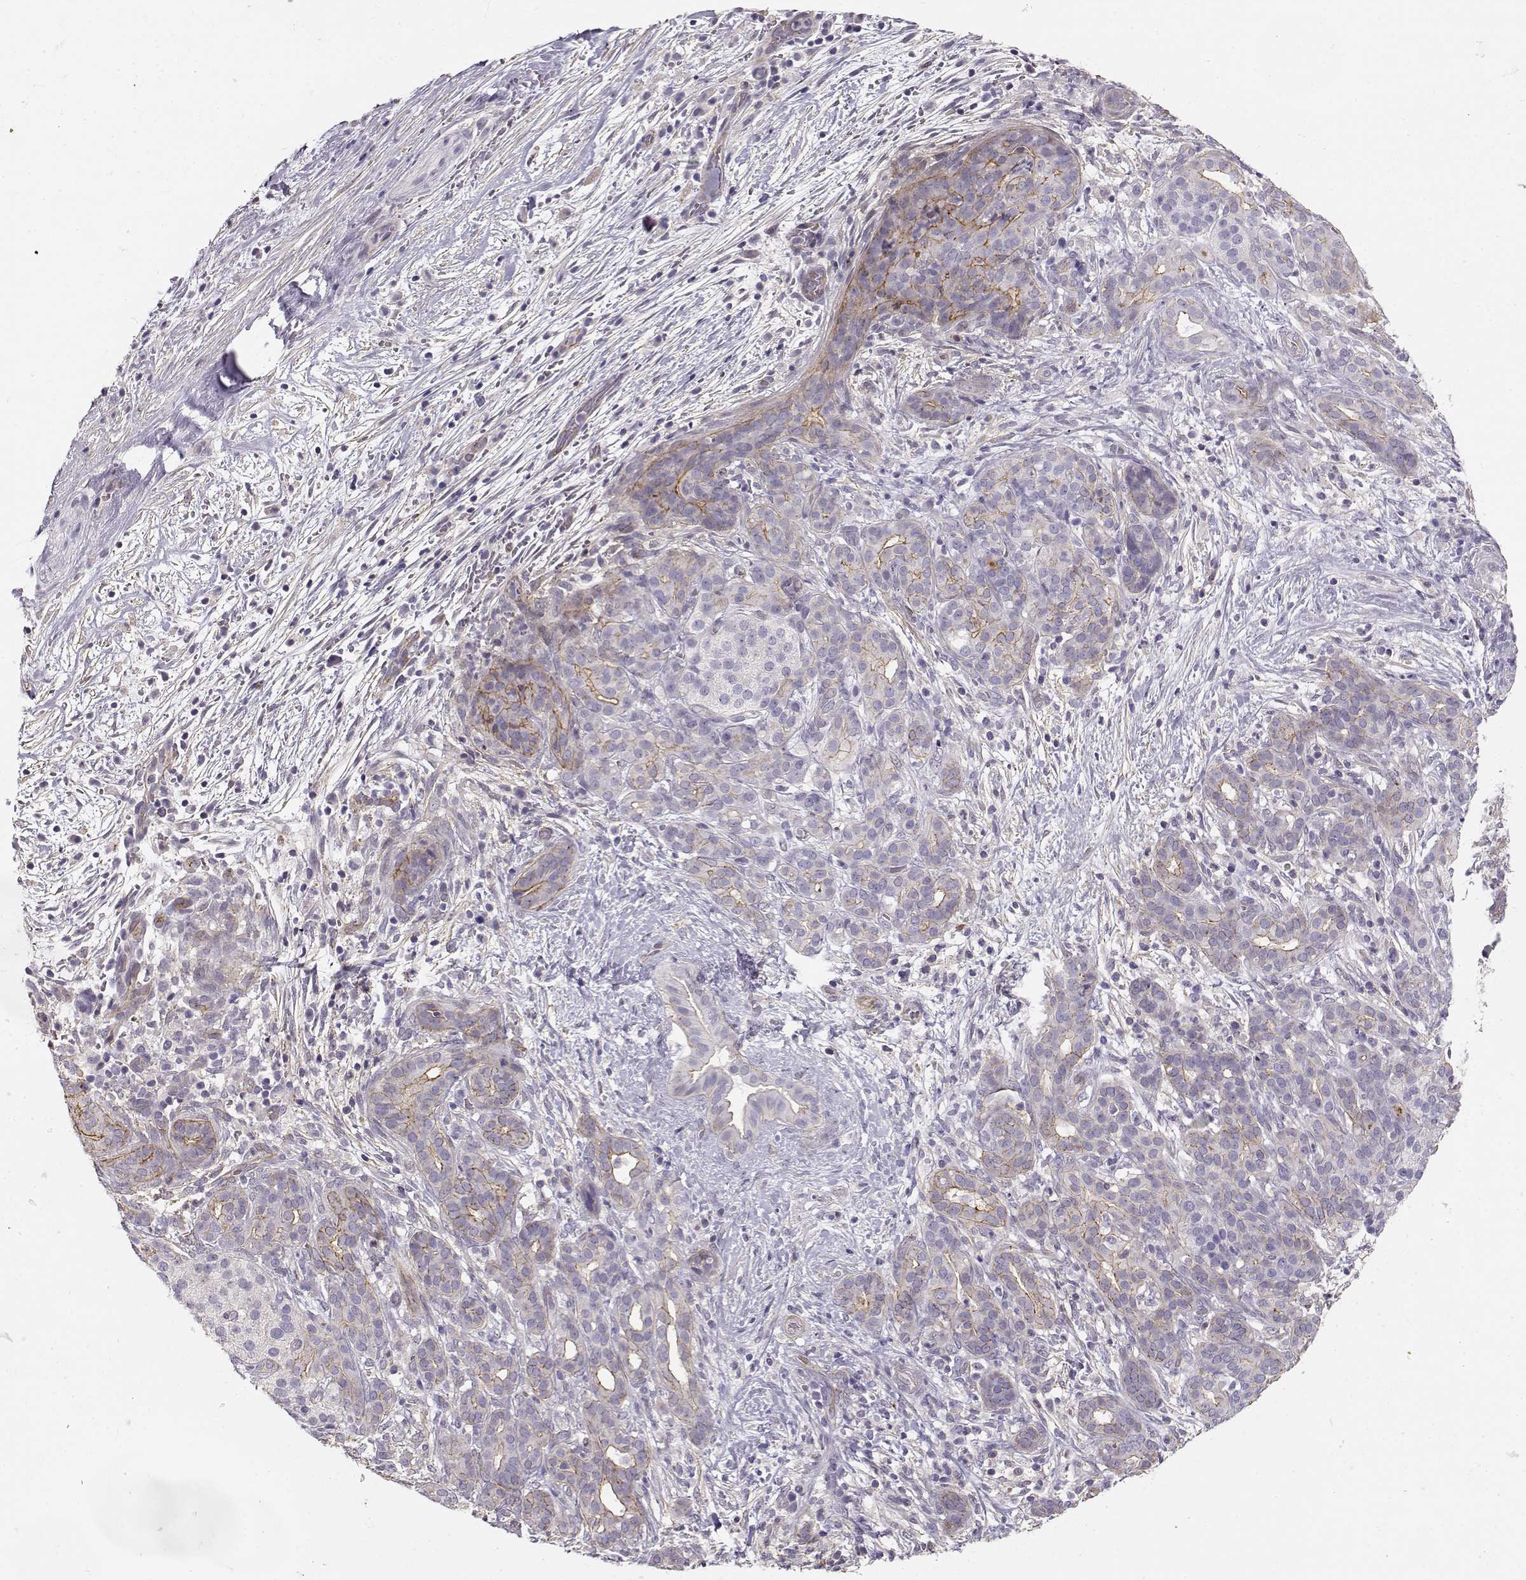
{"staining": {"intensity": "moderate", "quantity": "<25%", "location": "cytoplasmic/membranous"}, "tissue": "pancreatic cancer", "cell_type": "Tumor cells", "image_type": "cancer", "snomed": [{"axis": "morphology", "description": "Adenocarcinoma, NOS"}, {"axis": "topography", "description": "Pancreas"}], "caption": "Immunohistochemical staining of pancreatic adenocarcinoma reveals low levels of moderate cytoplasmic/membranous protein positivity in about <25% of tumor cells.", "gene": "DAPL1", "patient": {"sex": "male", "age": 44}}